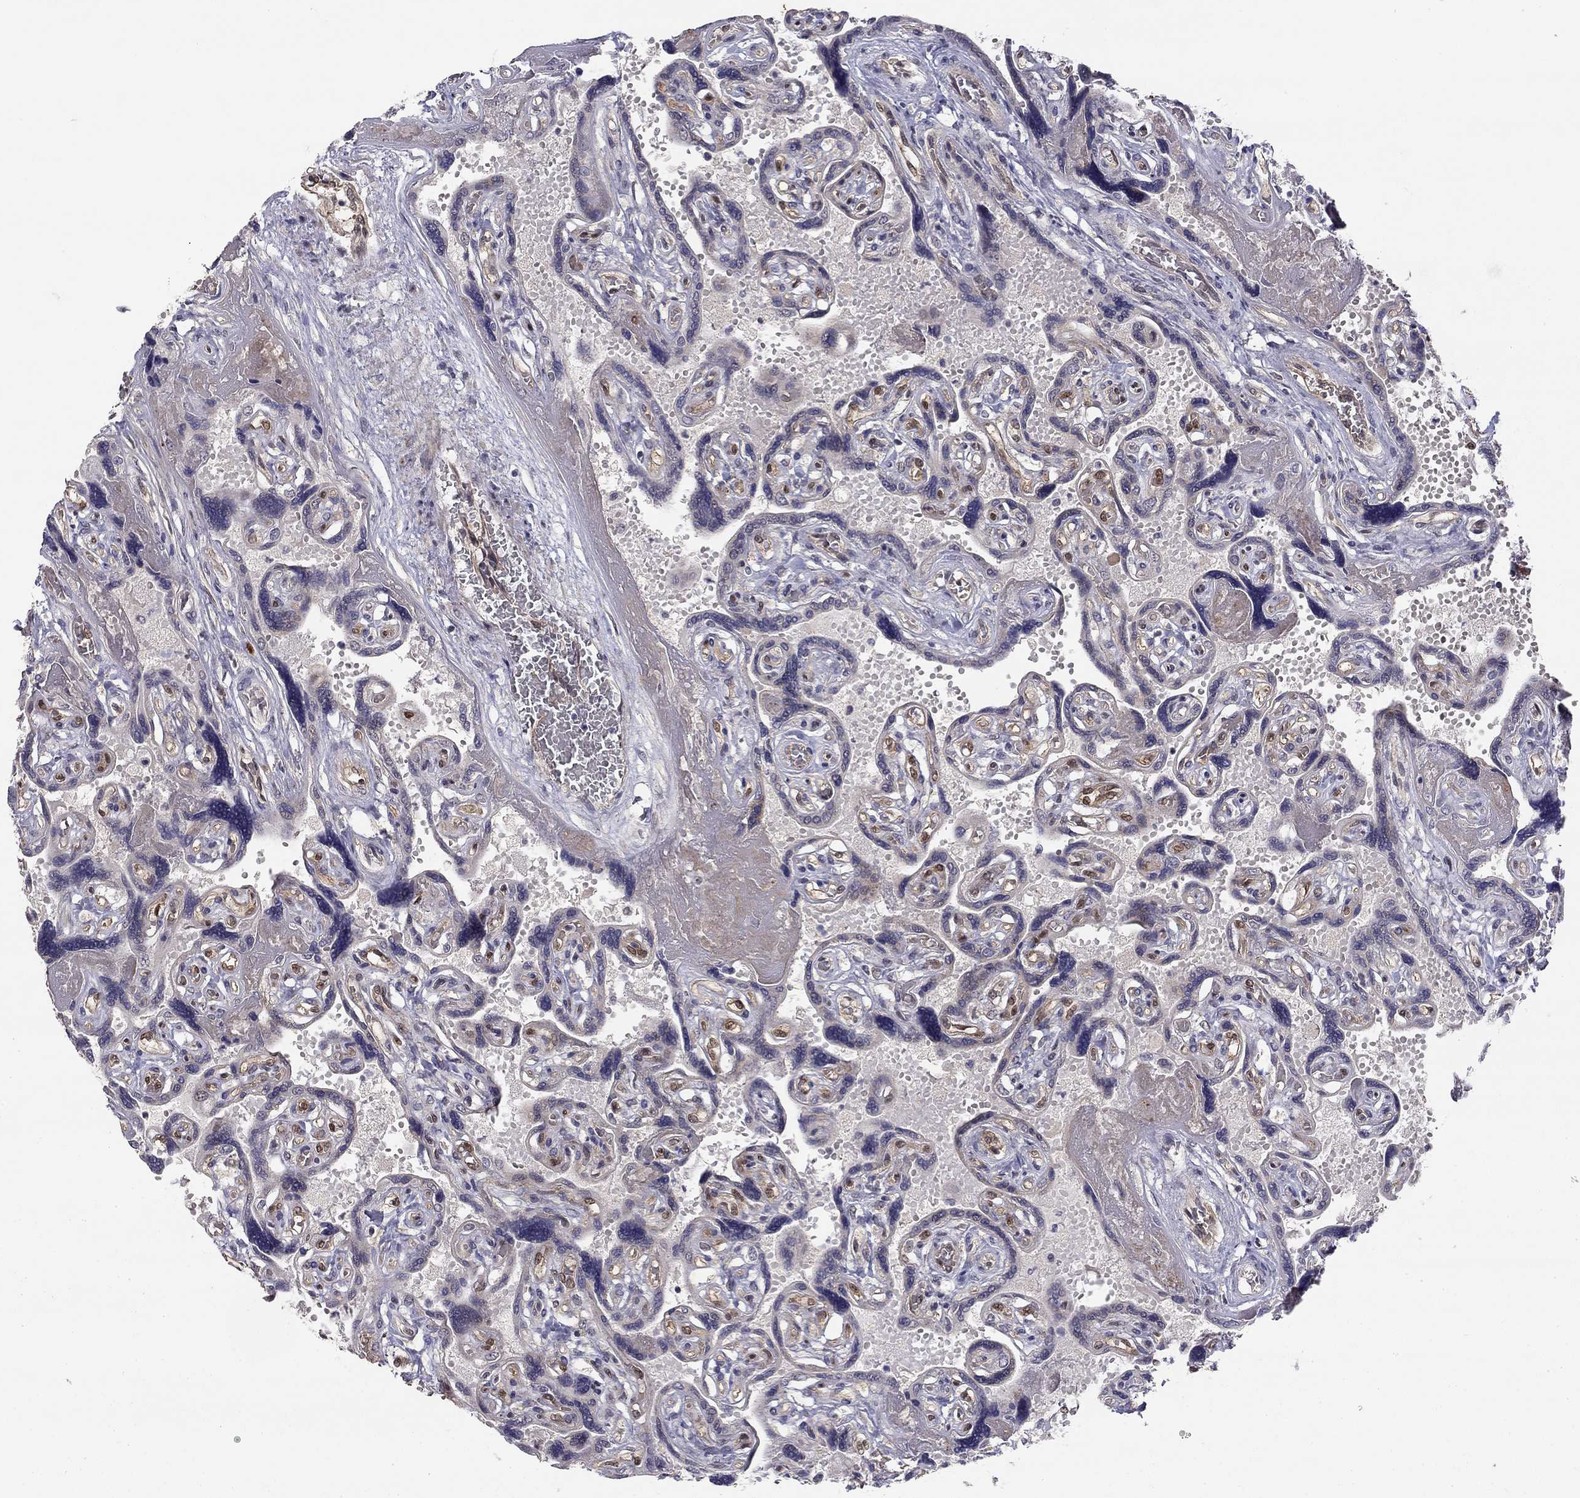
{"staining": {"intensity": "negative", "quantity": "none", "location": "none"}, "tissue": "placenta", "cell_type": "Decidual cells", "image_type": "normal", "snomed": [{"axis": "morphology", "description": "Normal tissue, NOS"}, {"axis": "topography", "description": "Placenta"}], "caption": "Decidual cells show no significant protein expression in normal placenta. (DAB (3,3'-diaminobenzidine) immunohistochemistry visualized using brightfield microscopy, high magnification).", "gene": "STXBP6", "patient": {"sex": "female", "age": 32}}